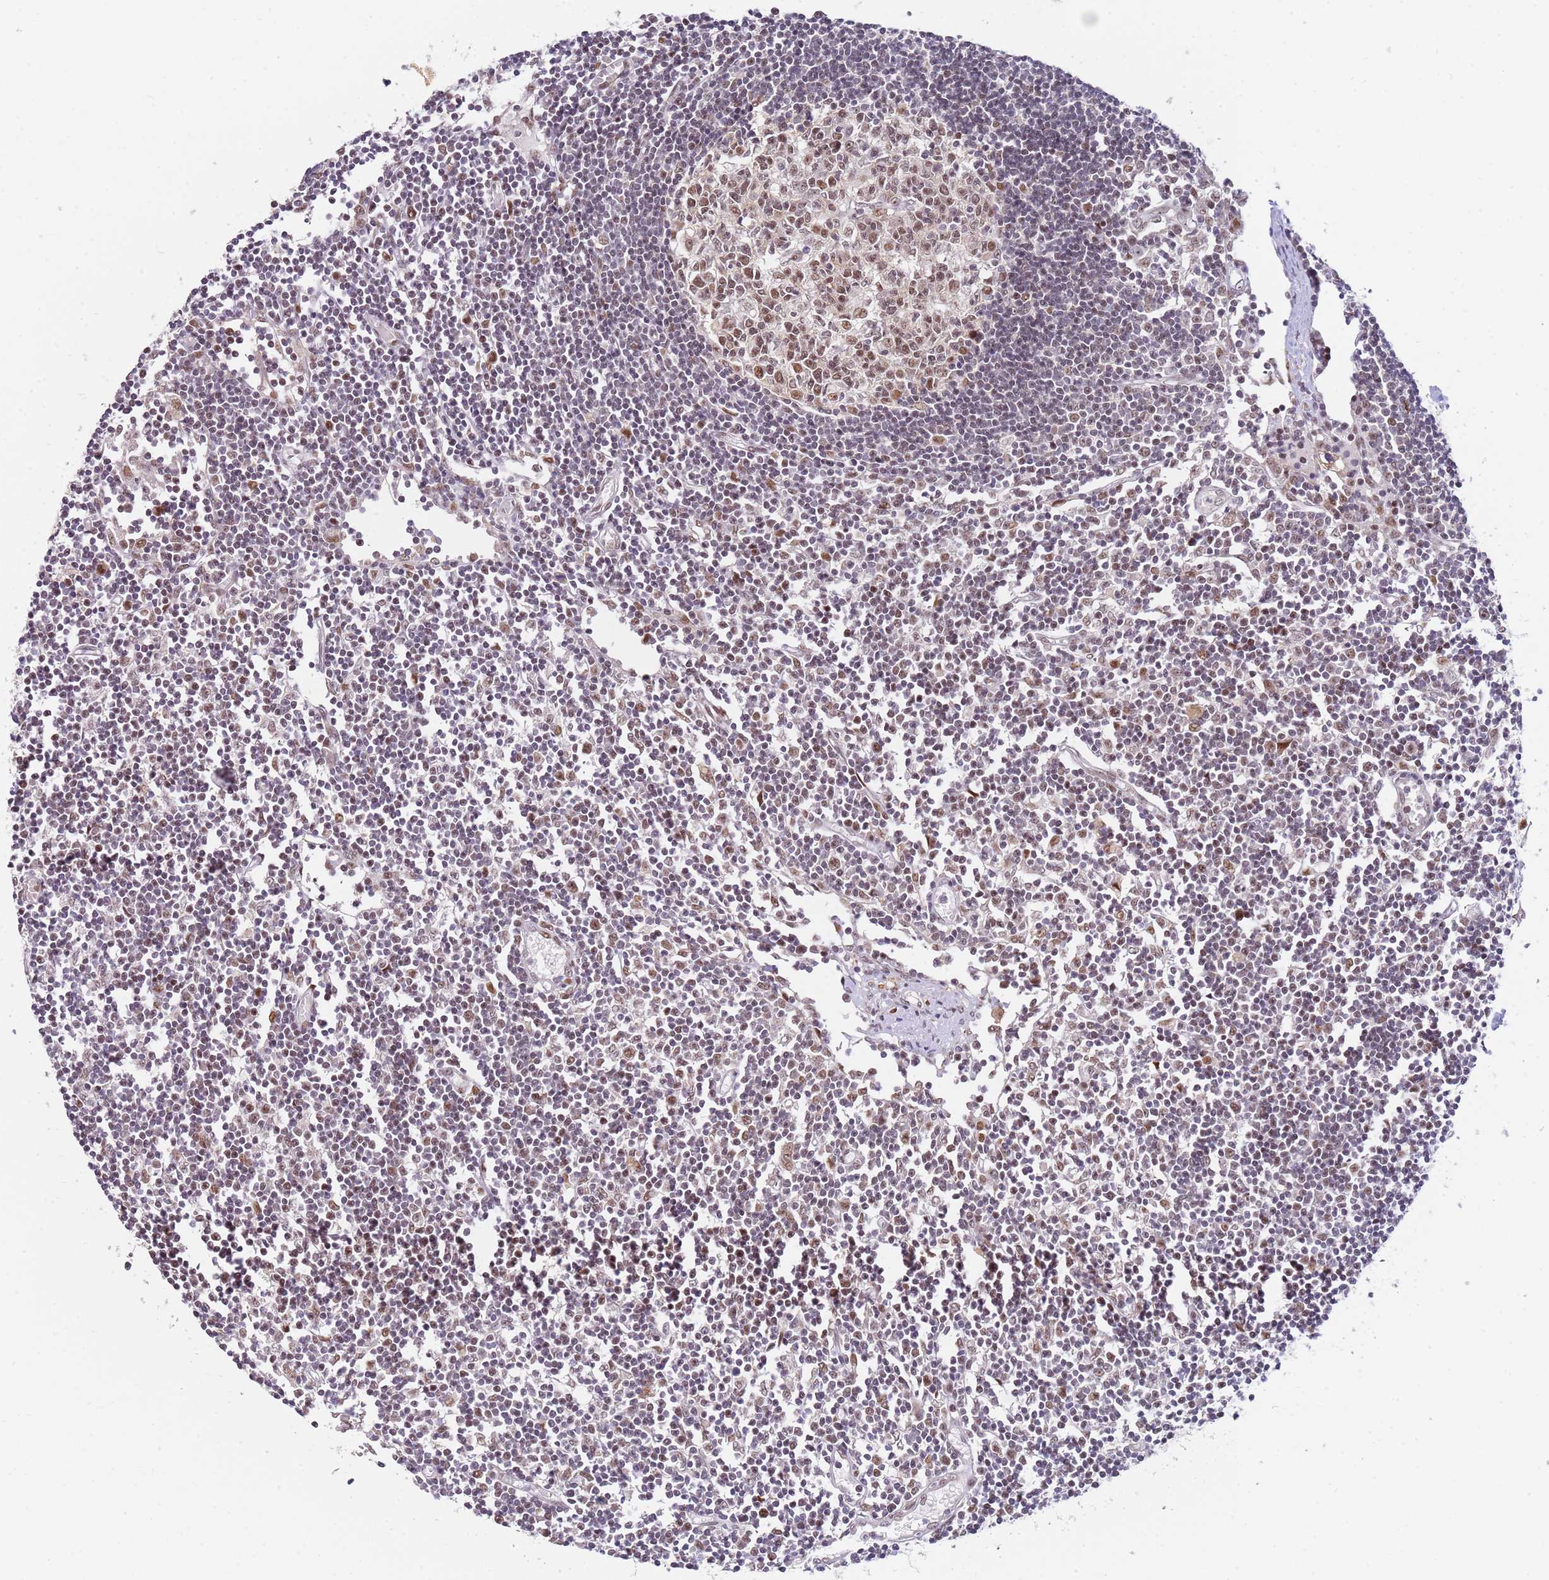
{"staining": {"intensity": "moderate", "quantity": ">75%", "location": "cytoplasmic/membranous,nuclear"}, "tissue": "lymph node", "cell_type": "Germinal center cells", "image_type": "normal", "snomed": [{"axis": "morphology", "description": "Normal tissue, NOS"}, {"axis": "topography", "description": "Lymph node"}], "caption": "Unremarkable lymph node demonstrates moderate cytoplasmic/membranous,nuclear positivity in about >75% of germinal center cells The staining is performed using DAB brown chromogen to label protein expression. The nuclei are counter-stained blue using hematoxylin..", "gene": "LGALSL", "patient": {"sex": "female", "age": 11}}